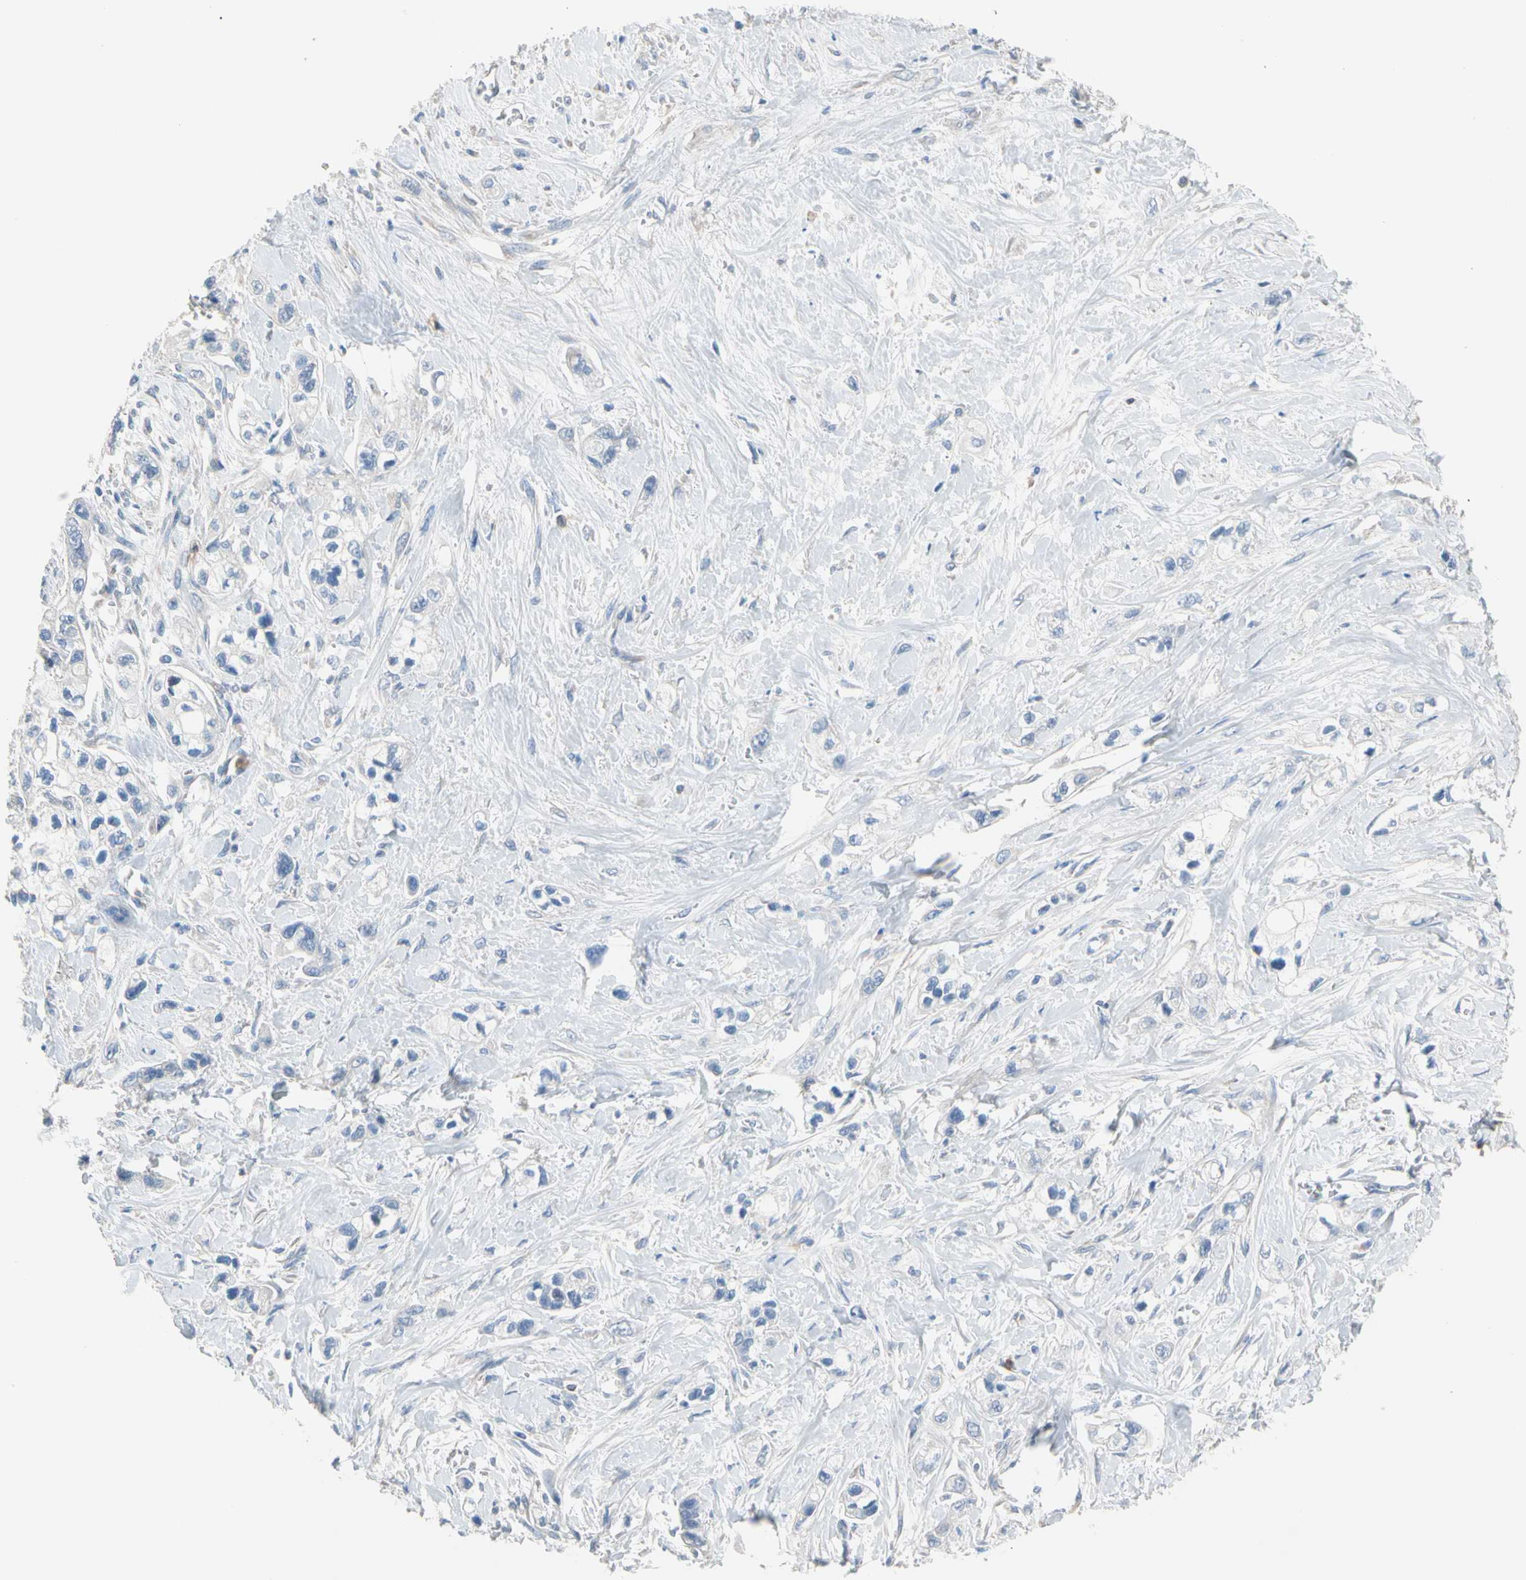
{"staining": {"intensity": "negative", "quantity": "none", "location": "none"}, "tissue": "pancreatic cancer", "cell_type": "Tumor cells", "image_type": "cancer", "snomed": [{"axis": "morphology", "description": "Adenocarcinoma, NOS"}, {"axis": "topography", "description": "Pancreas"}], "caption": "Immunohistochemical staining of human pancreatic adenocarcinoma exhibits no significant staining in tumor cells.", "gene": "BBOX1", "patient": {"sex": "male", "age": 74}}